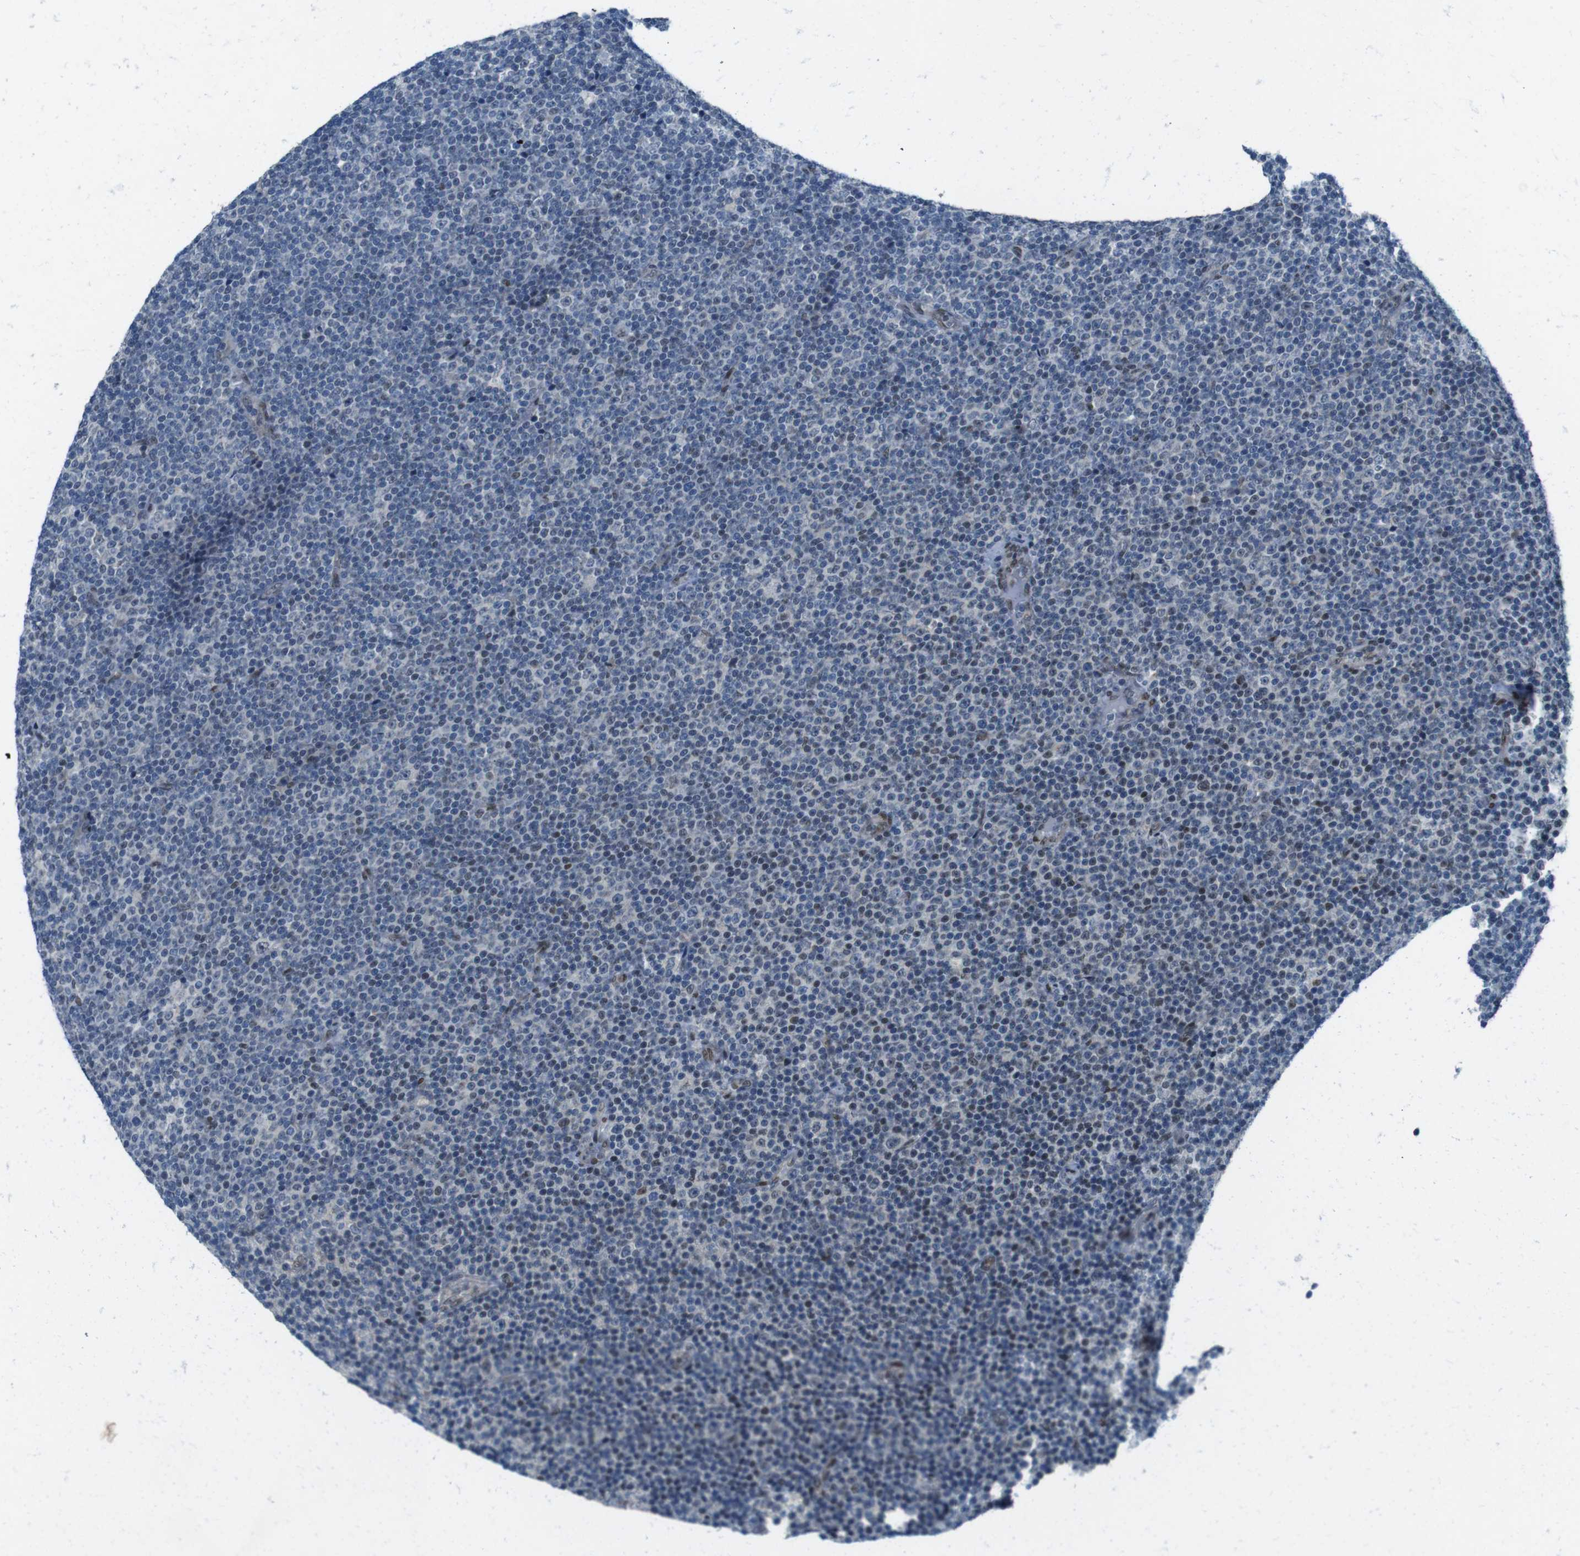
{"staining": {"intensity": "weak", "quantity": "<25%", "location": "nuclear"}, "tissue": "lymphoma", "cell_type": "Tumor cells", "image_type": "cancer", "snomed": [{"axis": "morphology", "description": "Malignant lymphoma, non-Hodgkin's type, Low grade"}, {"axis": "topography", "description": "Lymph node"}], "caption": "This is a micrograph of IHC staining of lymphoma, which shows no expression in tumor cells.", "gene": "SKI", "patient": {"sex": "female", "age": 67}}